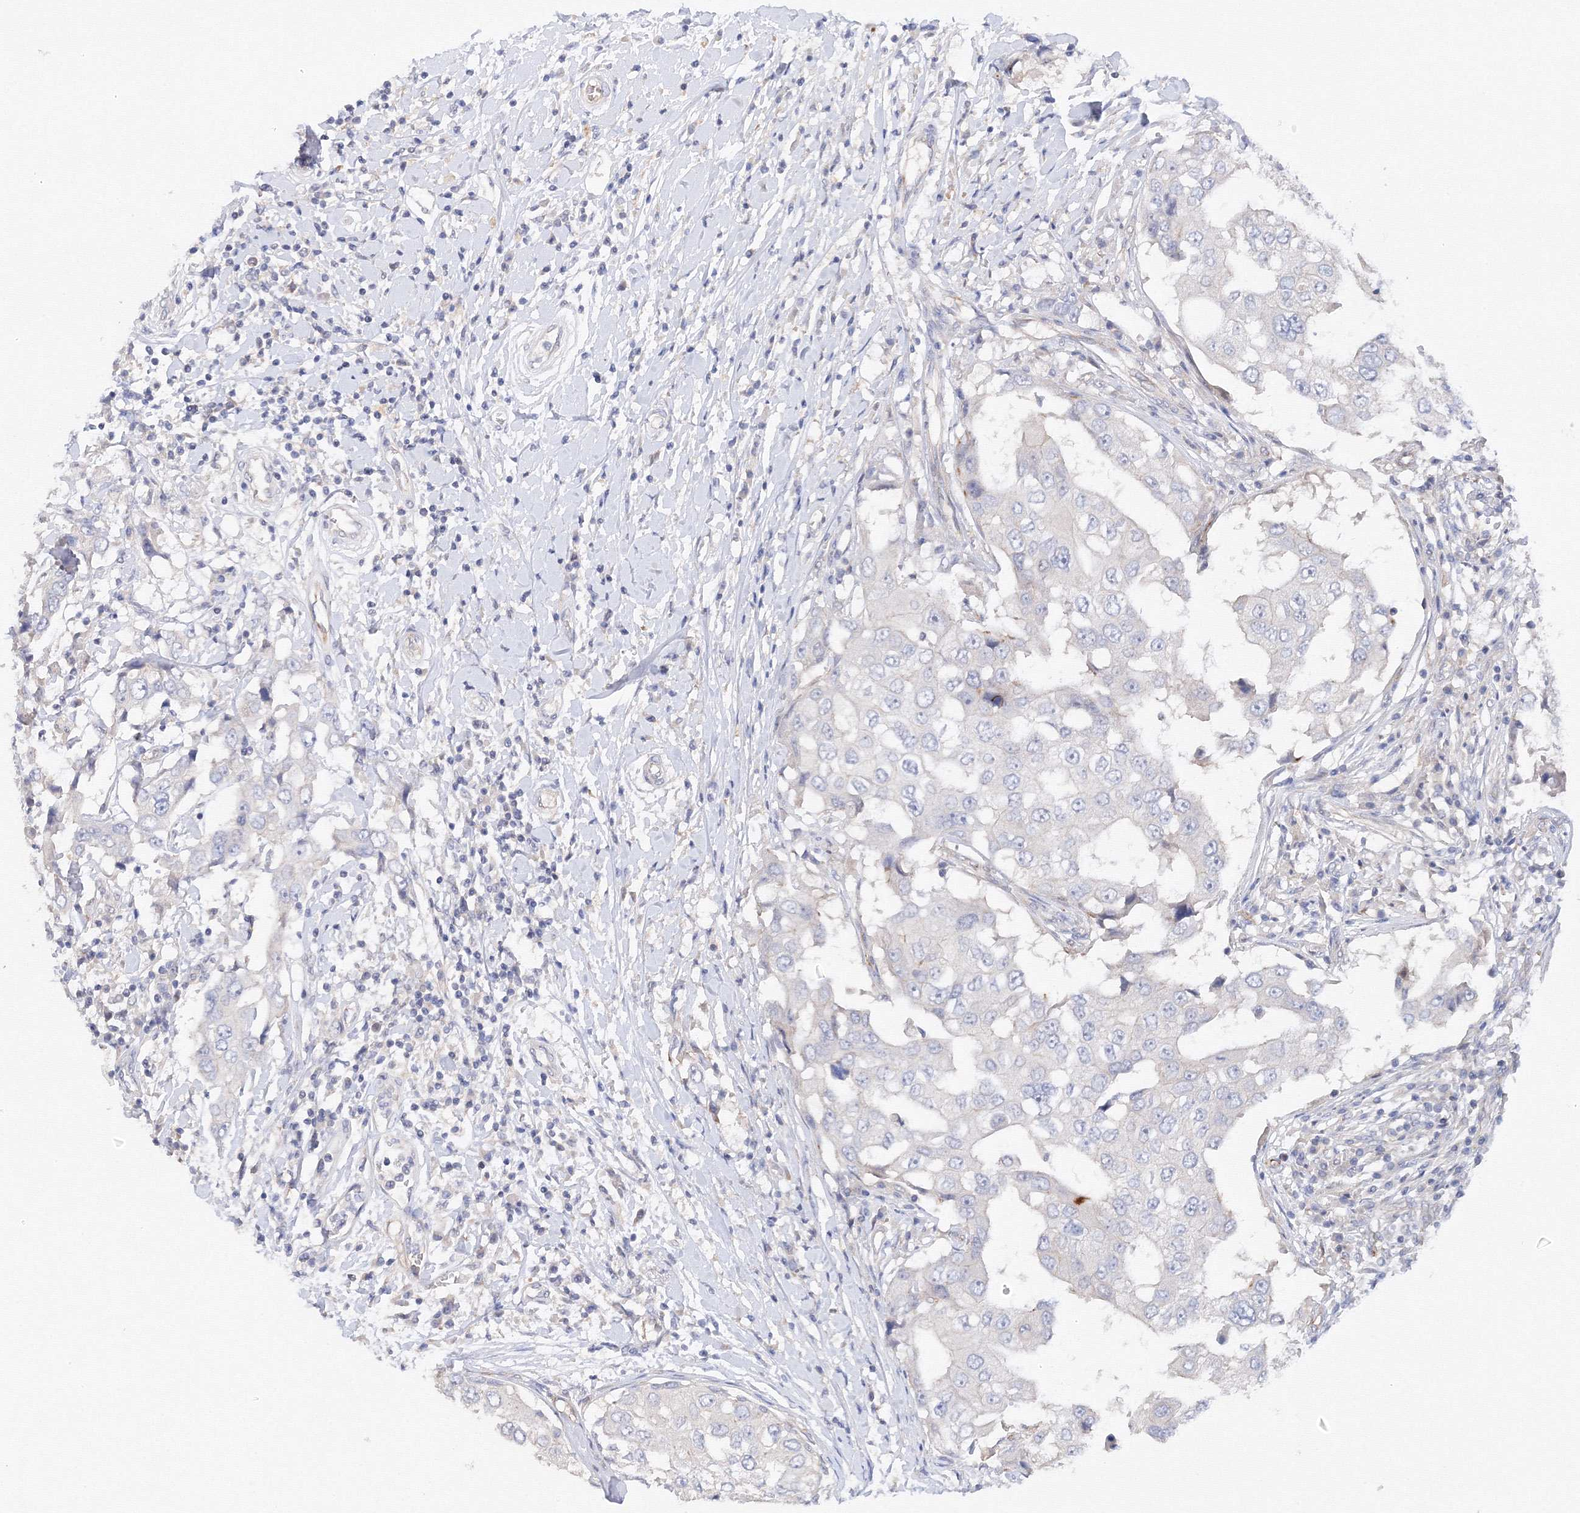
{"staining": {"intensity": "negative", "quantity": "none", "location": "none"}, "tissue": "breast cancer", "cell_type": "Tumor cells", "image_type": "cancer", "snomed": [{"axis": "morphology", "description": "Duct carcinoma"}, {"axis": "topography", "description": "Breast"}], "caption": "This is an immunohistochemistry micrograph of breast cancer. There is no positivity in tumor cells.", "gene": "DIS3L2", "patient": {"sex": "female", "age": 27}}